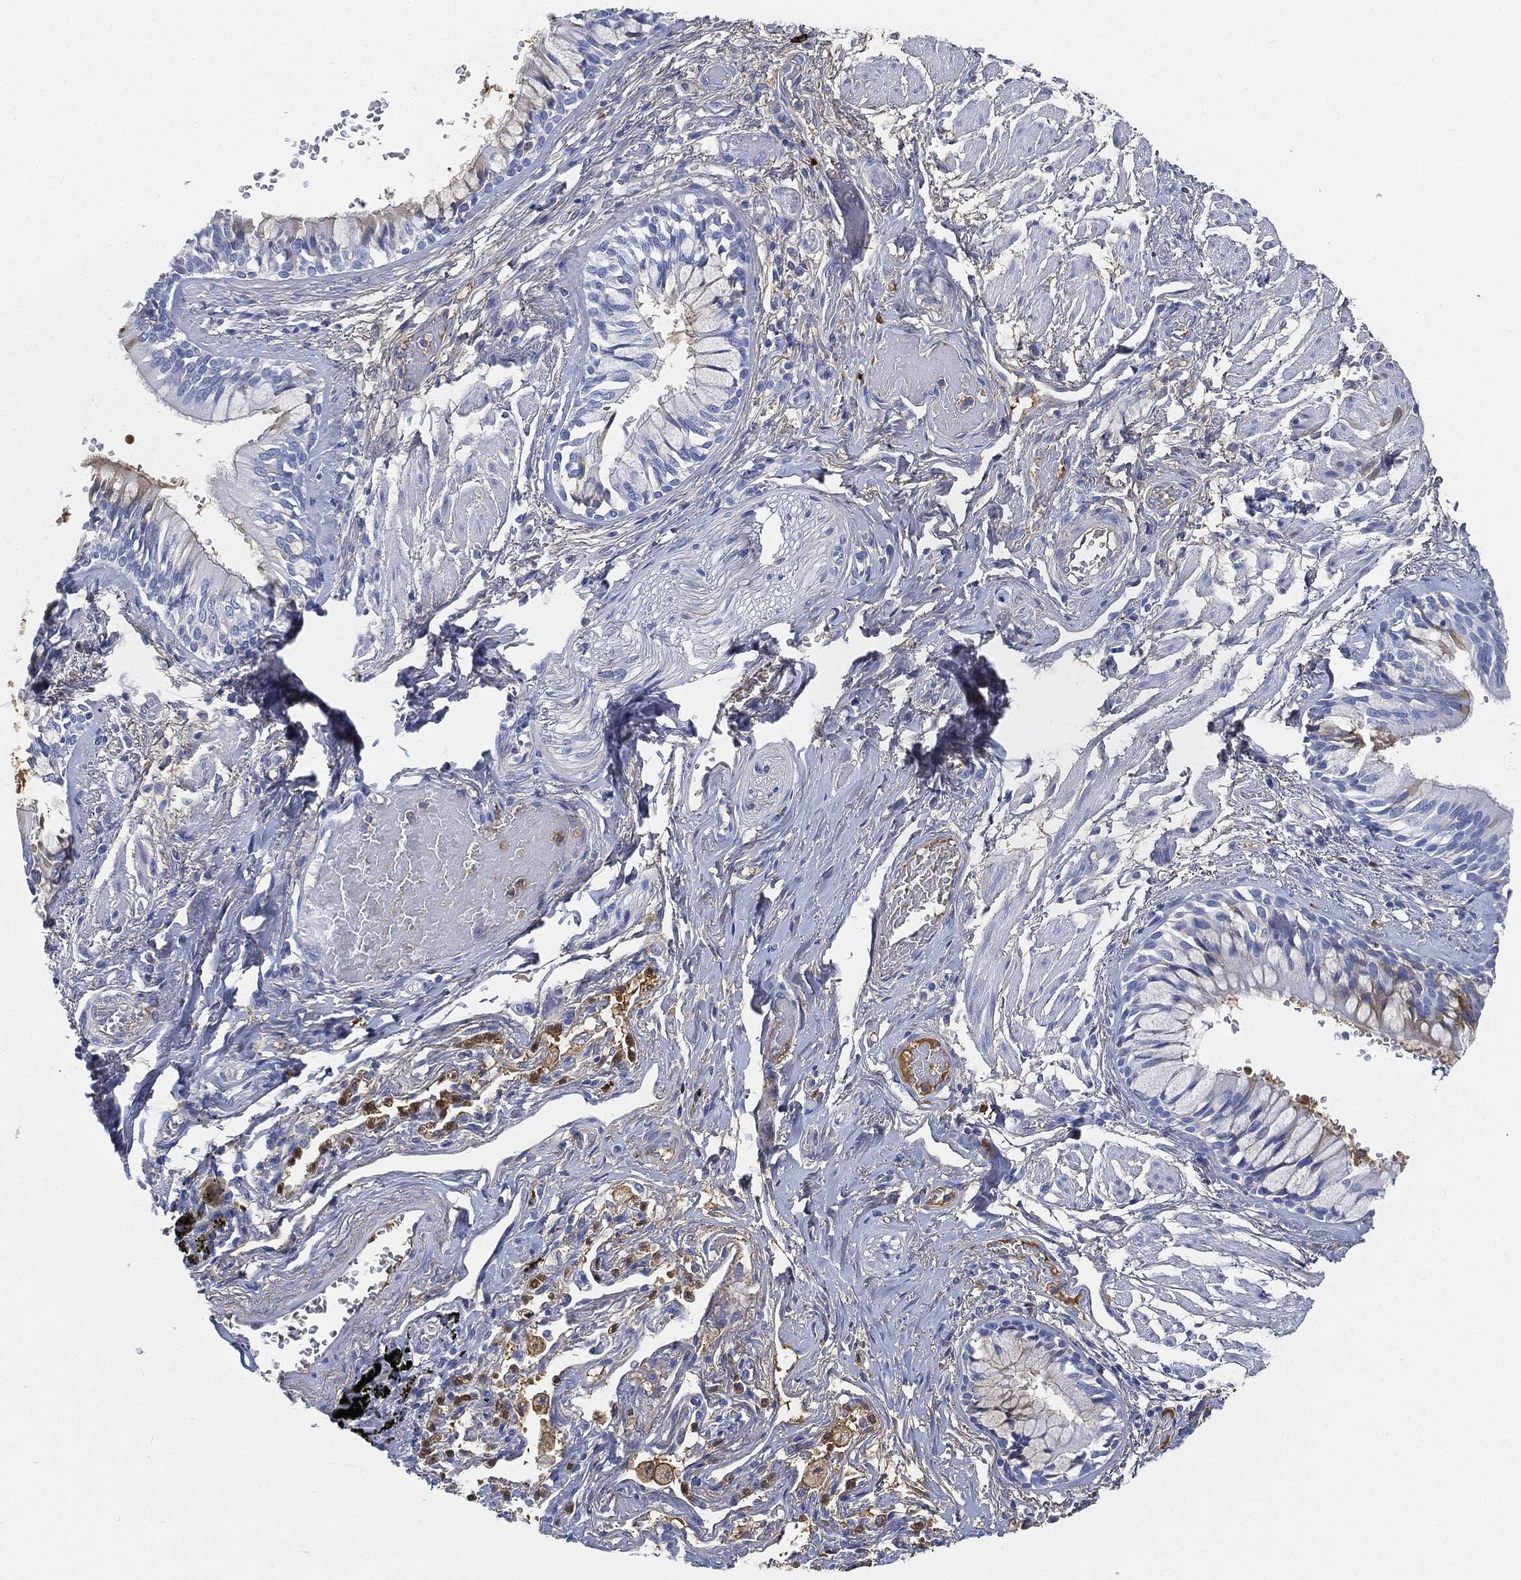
{"staining": {"intensity": "negative", "quantity": "none", "location": "none"}, "tissue": "bronchus", "cell_type": "Respiratory epithelial cells", "image_type": "normal", "snomed": [{"axis": "morphology", "description": "Normal tissue, NOS"}, {"axis": "topography", "description": "Bronchus"}, {"axis": "topography", "description": "Lung"}], "caption": "Respiratory epithelial cells show no significant positivity in benign bronchus. Nuclei are stained in blue.", "gene": "IGLV6", "patient": {"sex": "female", "age": 57}}